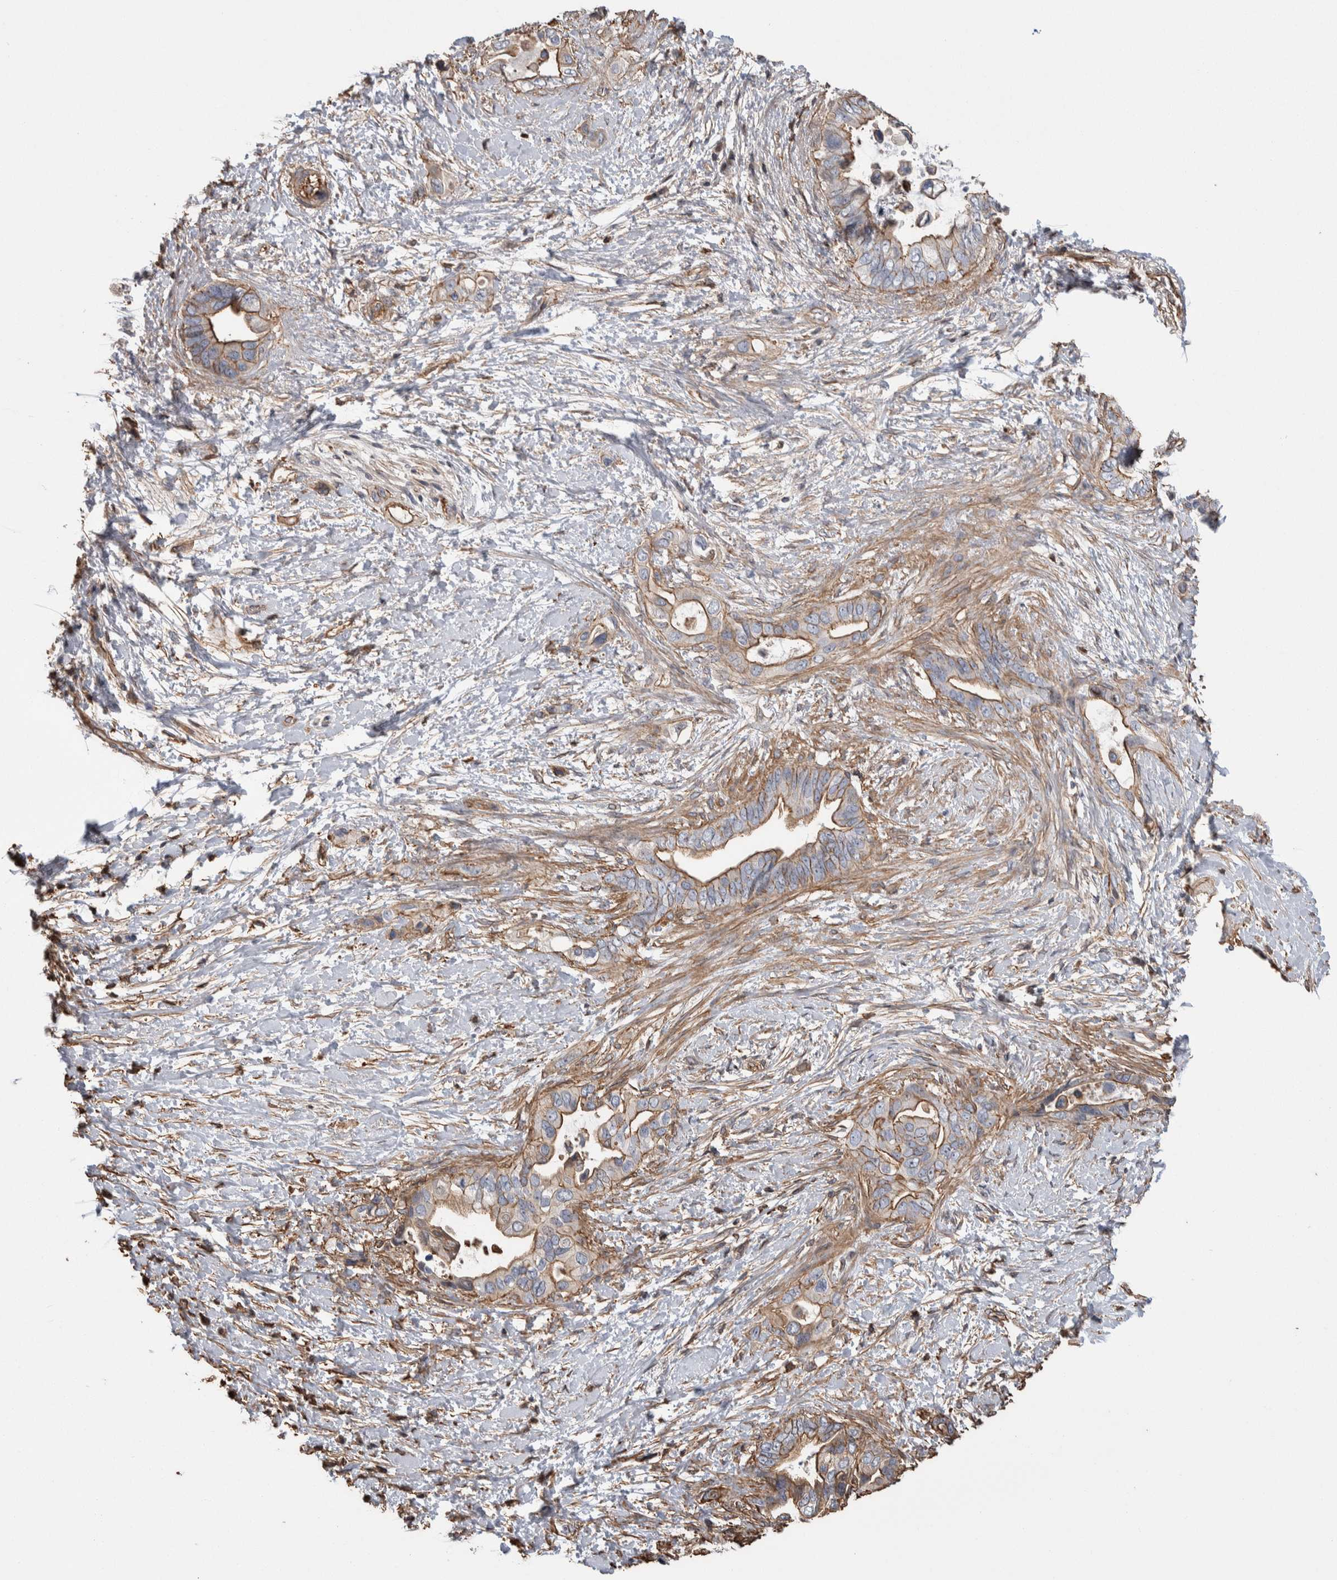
{"staining": {"intensity": "weak", "quantity": ">75%", "location": "cytoplasmic/membranous"}, "tissue": "pancreatic cancer", "cell_type": "Tumor cells", "image_type": "cancer", "snomed": [{"axis": "morphology", "description": "Adenocarcinoma, NOS"}, {"axis": "topography", "description": "Pancreas"}], "caption": "Immunohistochemistry micrograph of neoplastic tissue: pancreatic adenocarcinoma stained using immunohistochemistry reveals low levels of weak protein expression localized specifically in the cytoplasmic/membranous of tumor cells, appearing as a cytoplasmic/membranous brown color.", "gene": "ENPP2", "patient": {"sex": "female", "age": 56}}